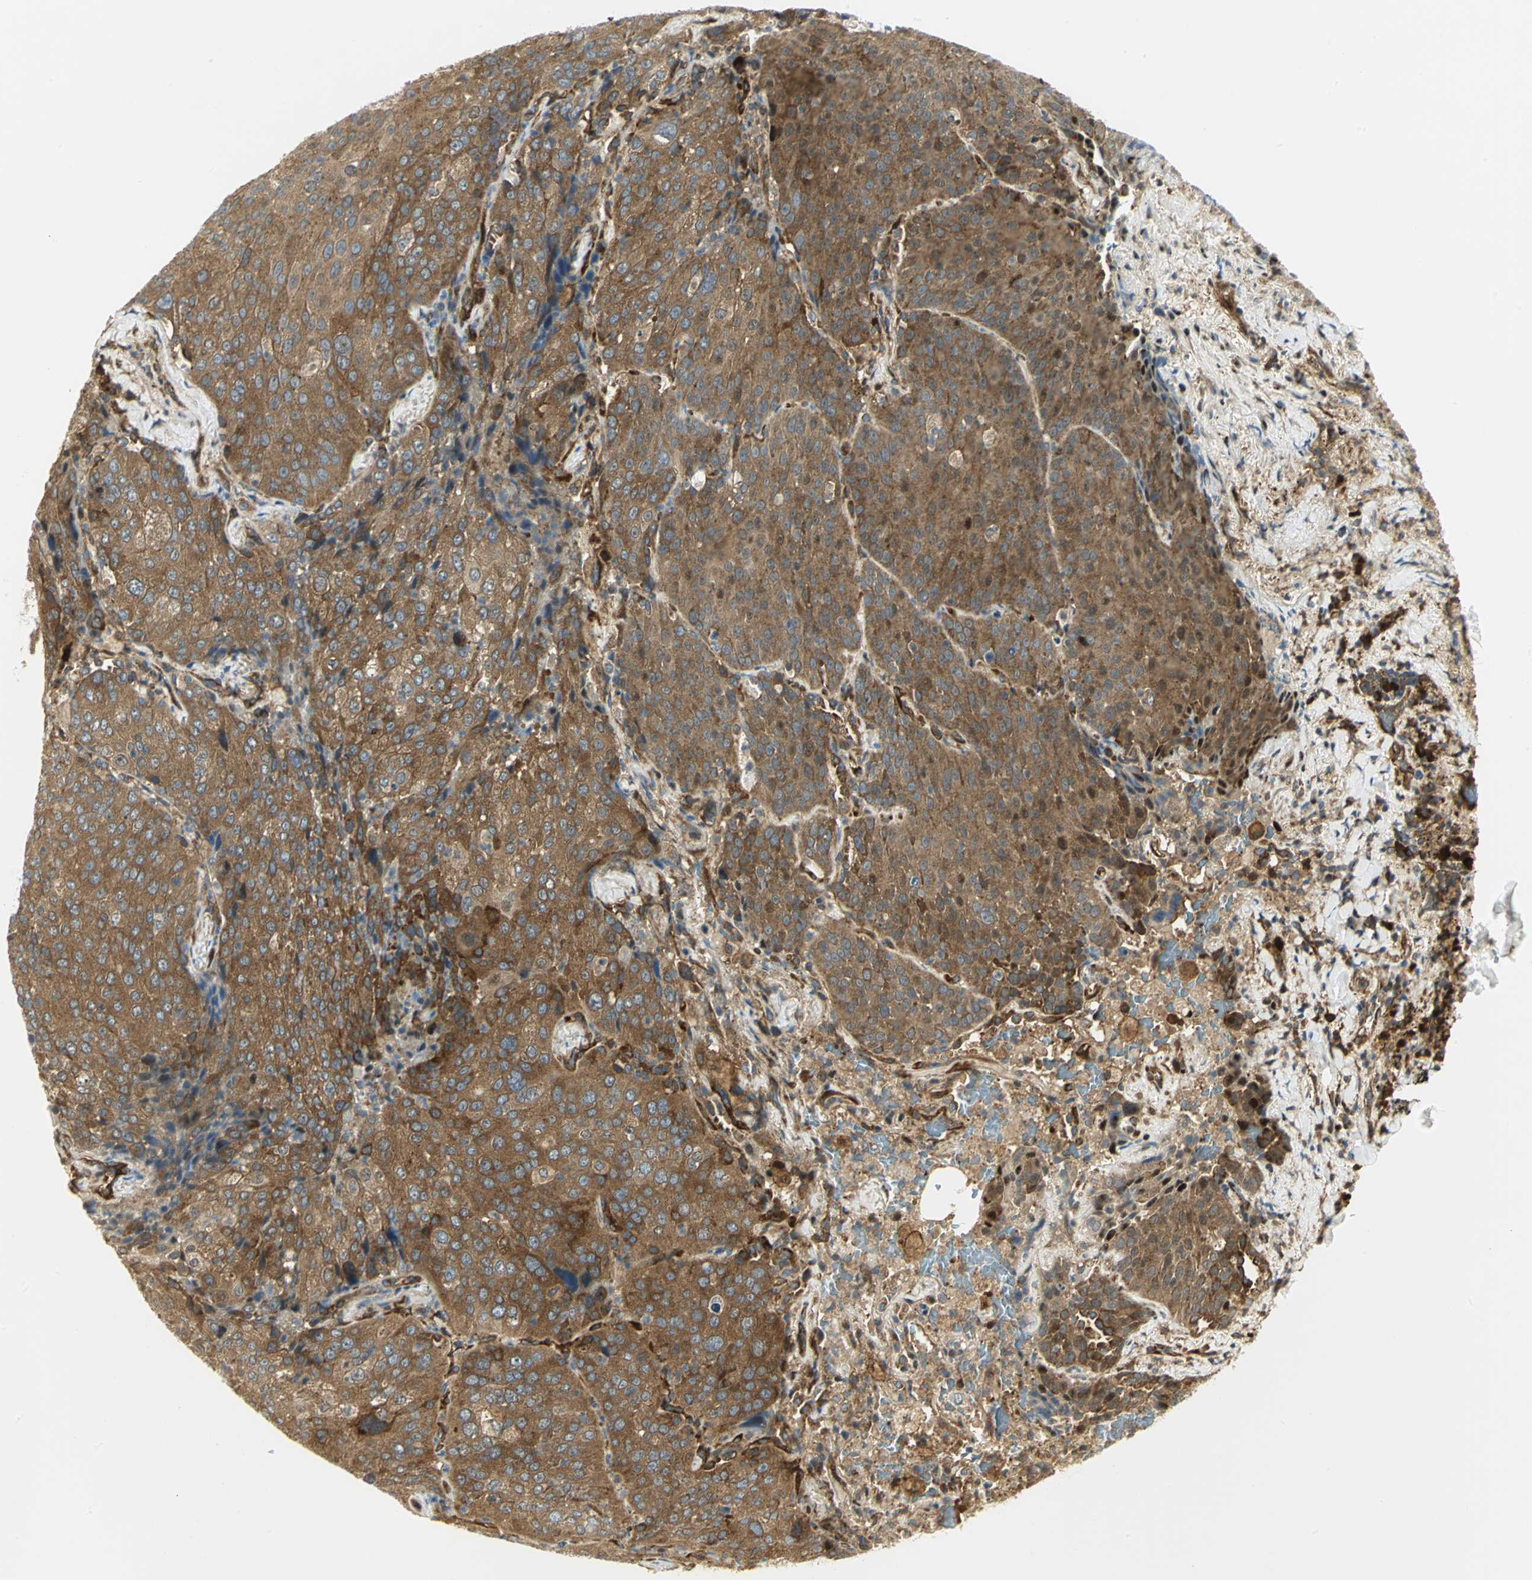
{"staining": {"intensity": "moderate", "quantity": ">75%", "location": "cytoplasmic/membranous"}, "tissue": "lung cancer", "cell_type": "Tumor cells", "image_type": "cancer", "snomed": [{"axis": "morphology", "description": "Squamous cell carcinoma, NOS"}, {"axis": "topography", "description": "Lung"}], "caption": "This is a histology image of immunohistochemistry (IHC) staining of squamous cell carcinoma (lung), which shows moderate staining in the cytoplasmic/membranous of tumor cells.", "gene": "EEA1", "patient": {"sex": "male", "age": 54}}